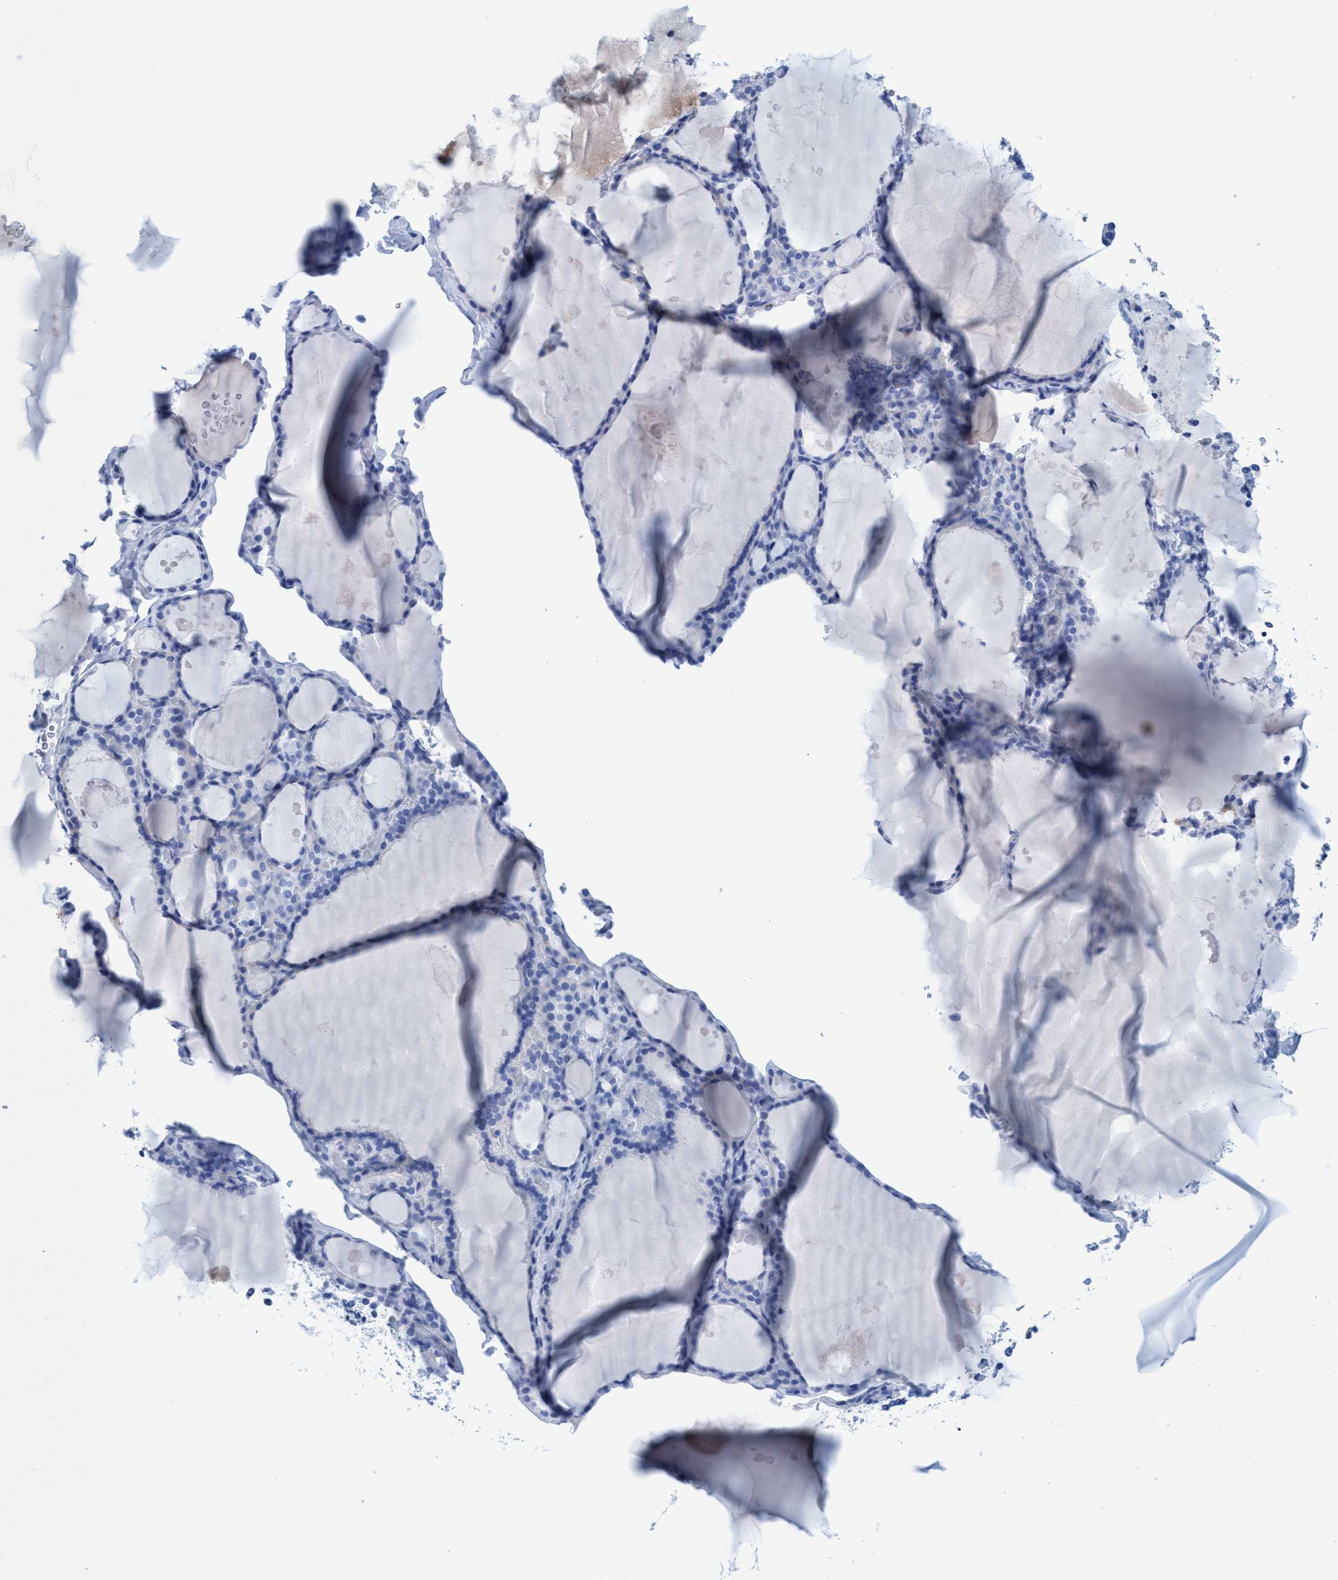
{"staining": {"intensity": "negative", "quantity": "none", "location": "none"}, "tissue": "thyroid gland", "cell_type": "Glandular cells", "image_type": "normal", "snomed": [{"axis": "morphology", "description": "Normal tissue, NOS"}, {"axis": "topography", "description": "Thyroid gland"}], "caption": "Immunohistochemistry (IHC) of unremarkable human thyroid gland displays no expression in glandular cells.", "gene": "PLPPR1", "patient": {"sex": "male", "age": 56}}